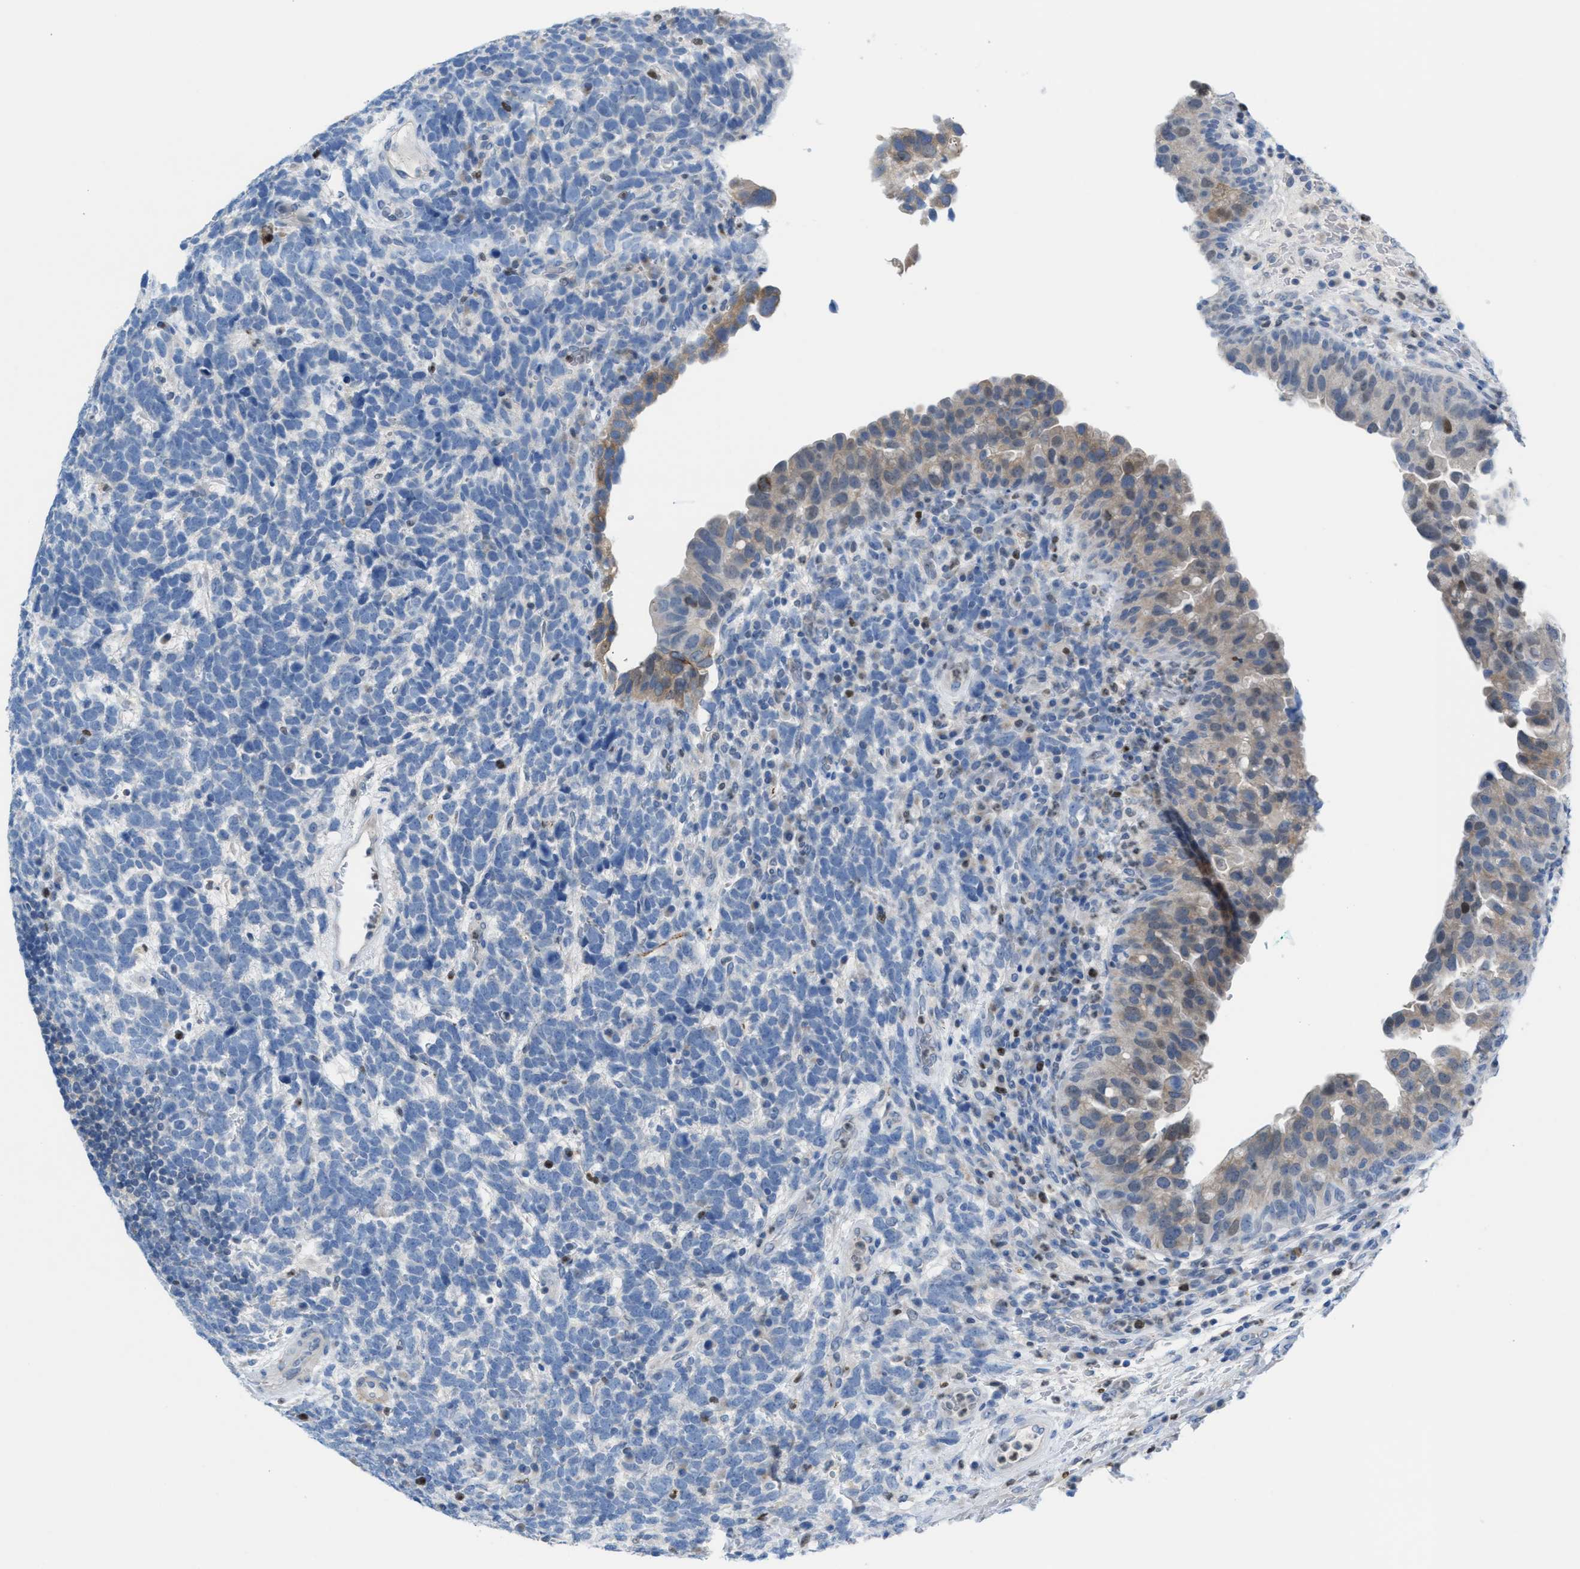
{"staining": {"intensity": "negative", "quantity": "none", "location": "none"}, "tissue": "urothelial cancer", "cell_type": "Tumor cells", "image_type": "cancer", "snomed": [{"axis": "morphology", "description": "Urothelial carcinoma, High grade"}, {"axis": "topography", "description": "Urinary bladder"}], "caption": "Human urothelial cancer stained for a protein using IHC exhibits no positivity in tumor cells.", "gene": "PPM1D", "patient": {"sex": "female", "age": 82}}